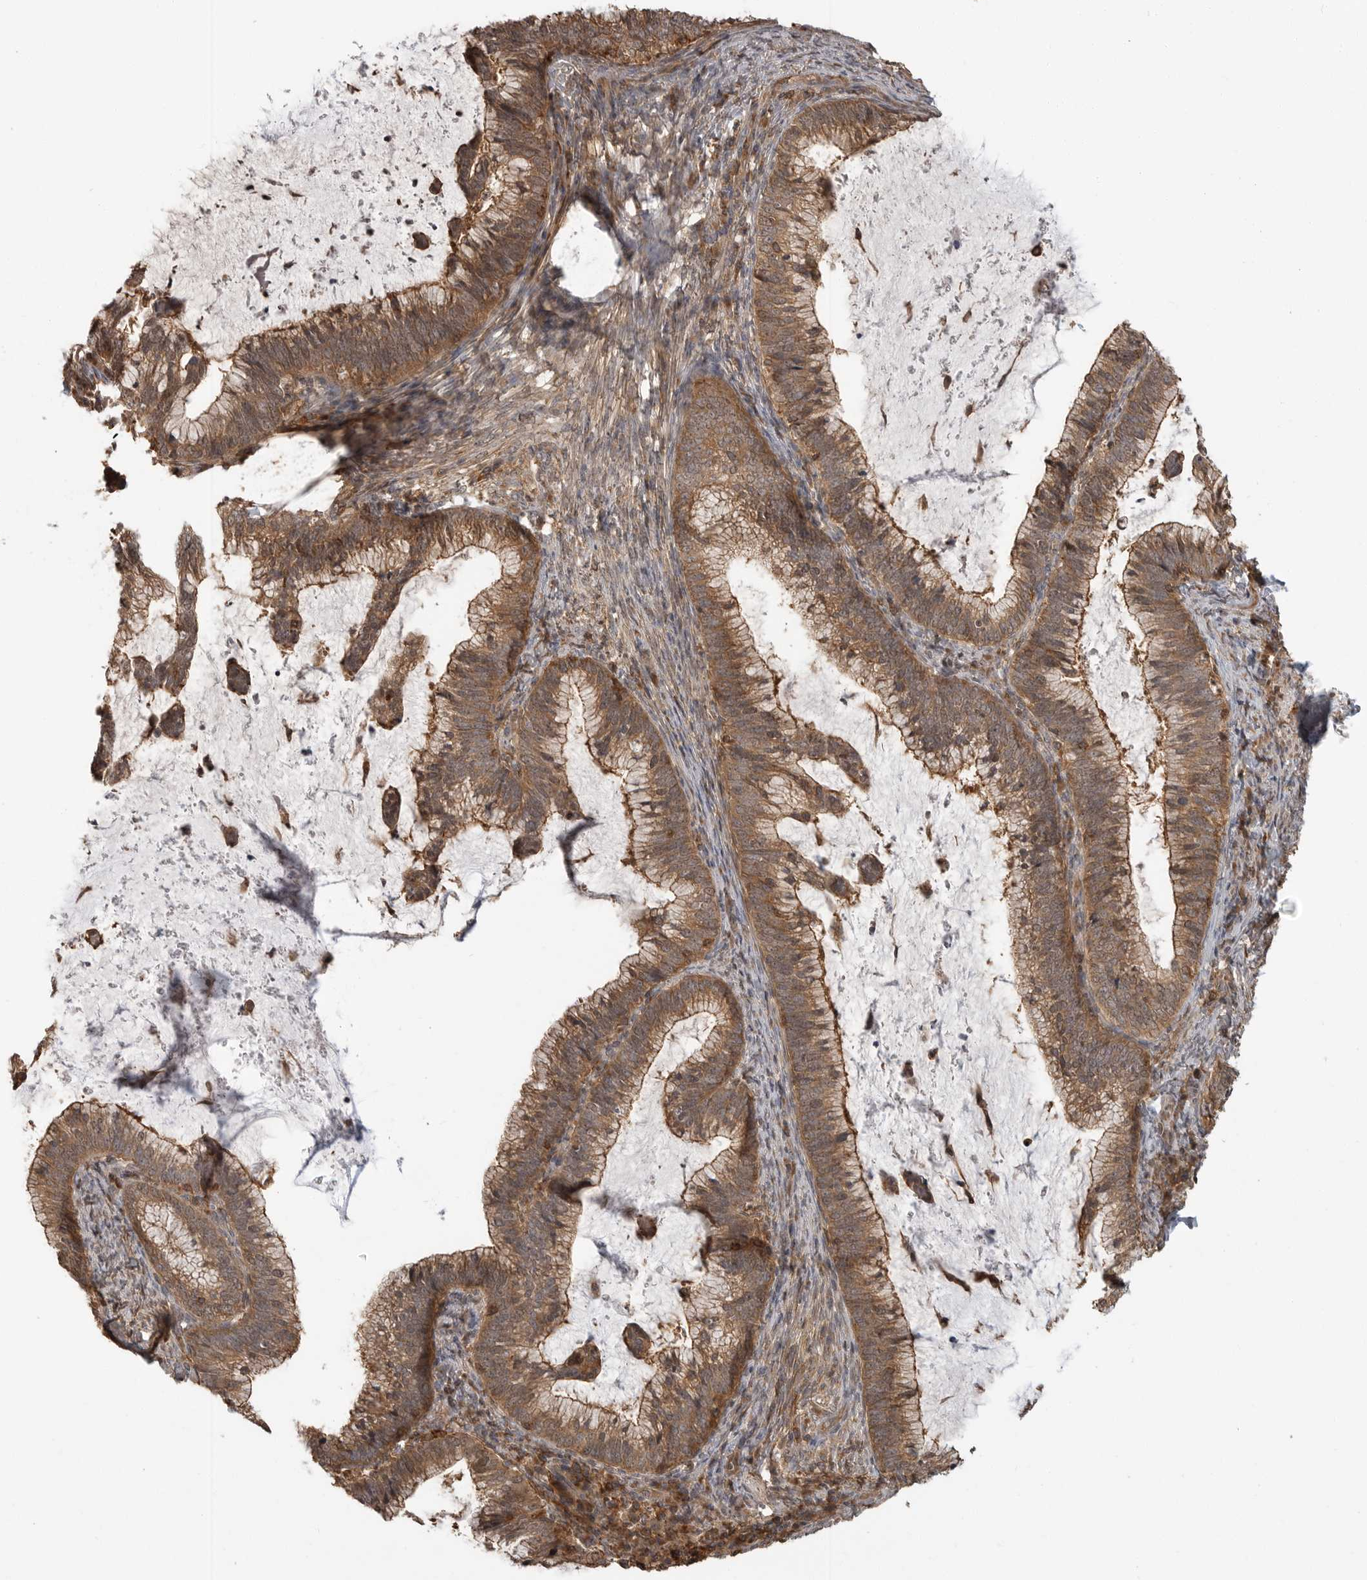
{"staining": {"intensity": "moderate", "quantity": ">75%", "location": "cytoplasmic/membranous,nuclear"}, "tissue": "cervical cancer", "cell_type": "Tumor cells", "image_type": "cancer", "snomed": [{"axis": "morphology", "description": "Adenocarcinoma, NOS"}, {"axis": "topography", "description": "Cervix"}], "caption": "Adenocarcinoma (cervical) was stained to show a protein in brown. There is medium levels of moderate cytoplasmic/membranous and nuclear positivity in approximately >75% of tumor cells.", "gene": "ERN1", "patient": {"sex": "female", "age": 36}}